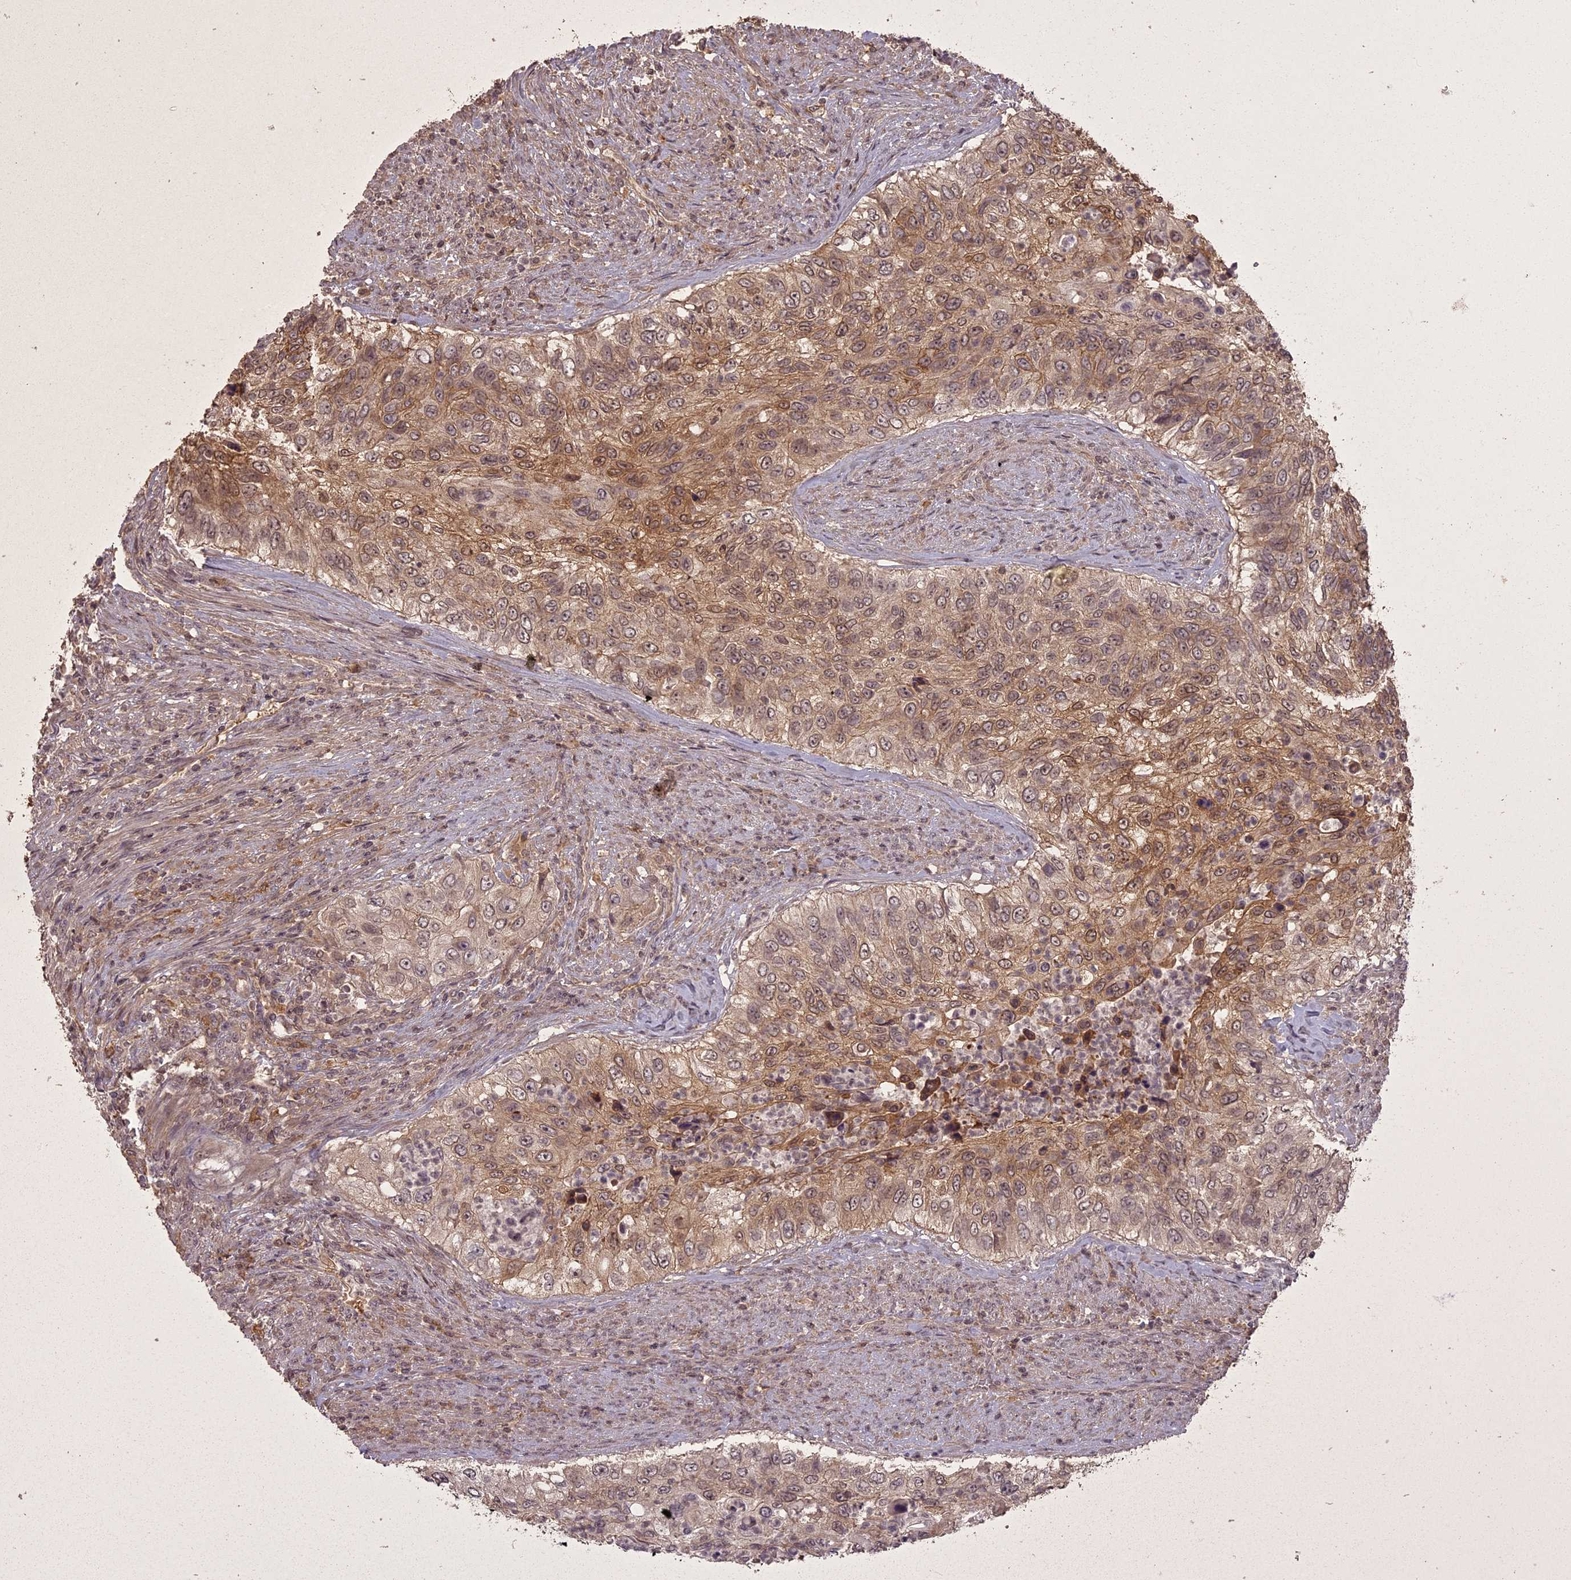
{"staining": {"intensity": "moderate", "quantity": "25%-75%", "location": "cytoplasmic/membranous"}, "tissue": "urothelial cancer", "cell_type": "Tumor cells", "image_type": "cancer", "snomed": [{"axis": "morphology", "description": "Urothelial carcinoma, High grade"}, {"axis": "topography", "description": "Urinary bladder"}], "caption": "A micrograph showing moderate cytoplasmic/membranous positivity in approximately 25%-75% of tumor cells in urothelial cancer, as visualized by brown immunohistochemical staining.", "gene": "ING5", "patient": {"sex": "female", "age": 60}}